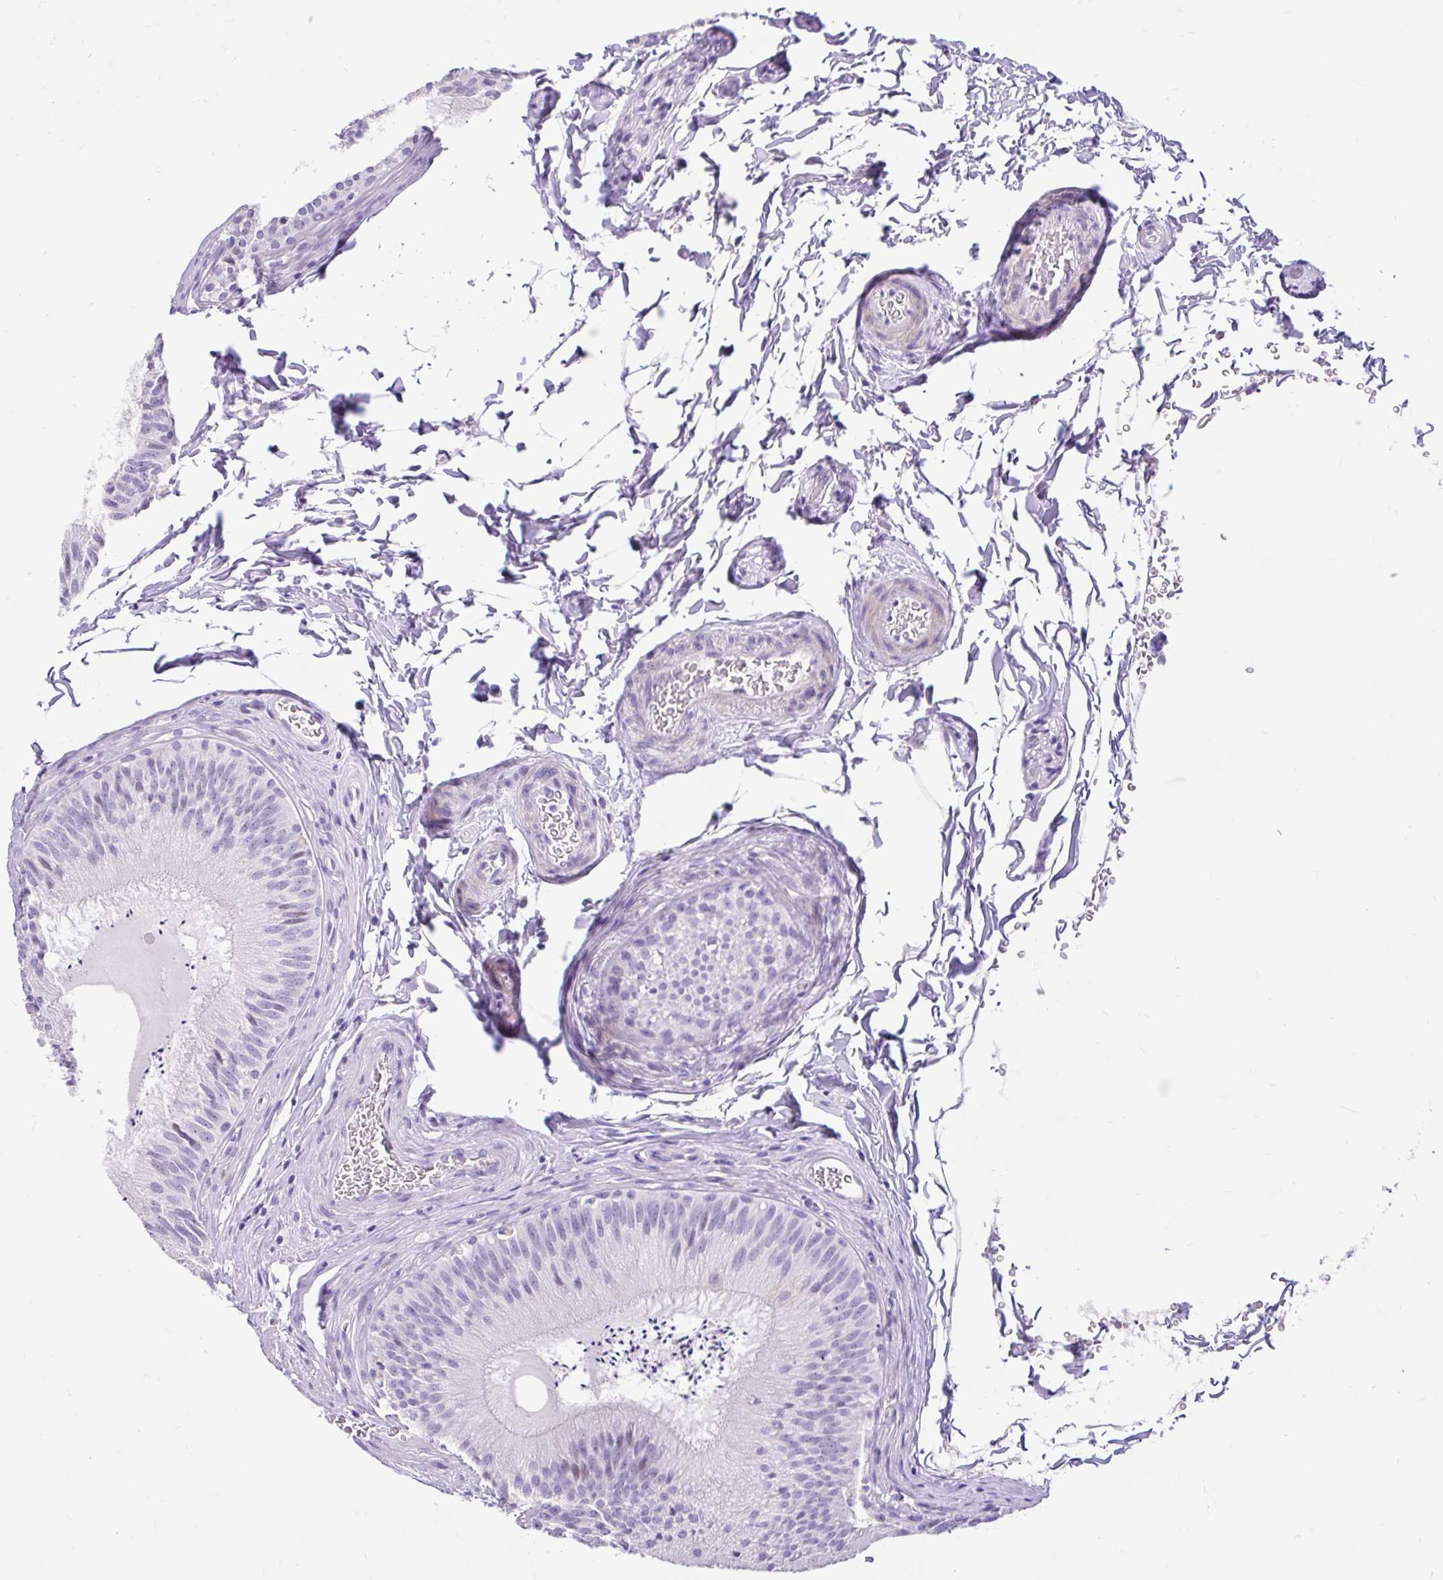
{"staining": {"intensity": "negative", "quantity": "none", "location": "none"}, "tissue": "epididymis", "cell_type": "Glandular cells", "image_type": "normal", "snomed": [{"axis": "morphology", "description": "Normal tissue, NOS"}, {"axis": "topography", "description": "Epididymis"}], "caption": "An immunohistochemistry photomicrograph of unremarkable epididymis is shown. There is no staining in glandular cells of epididymis.", "gene": "NHLH2", "patient": {"sex": "male", "age": 24}}